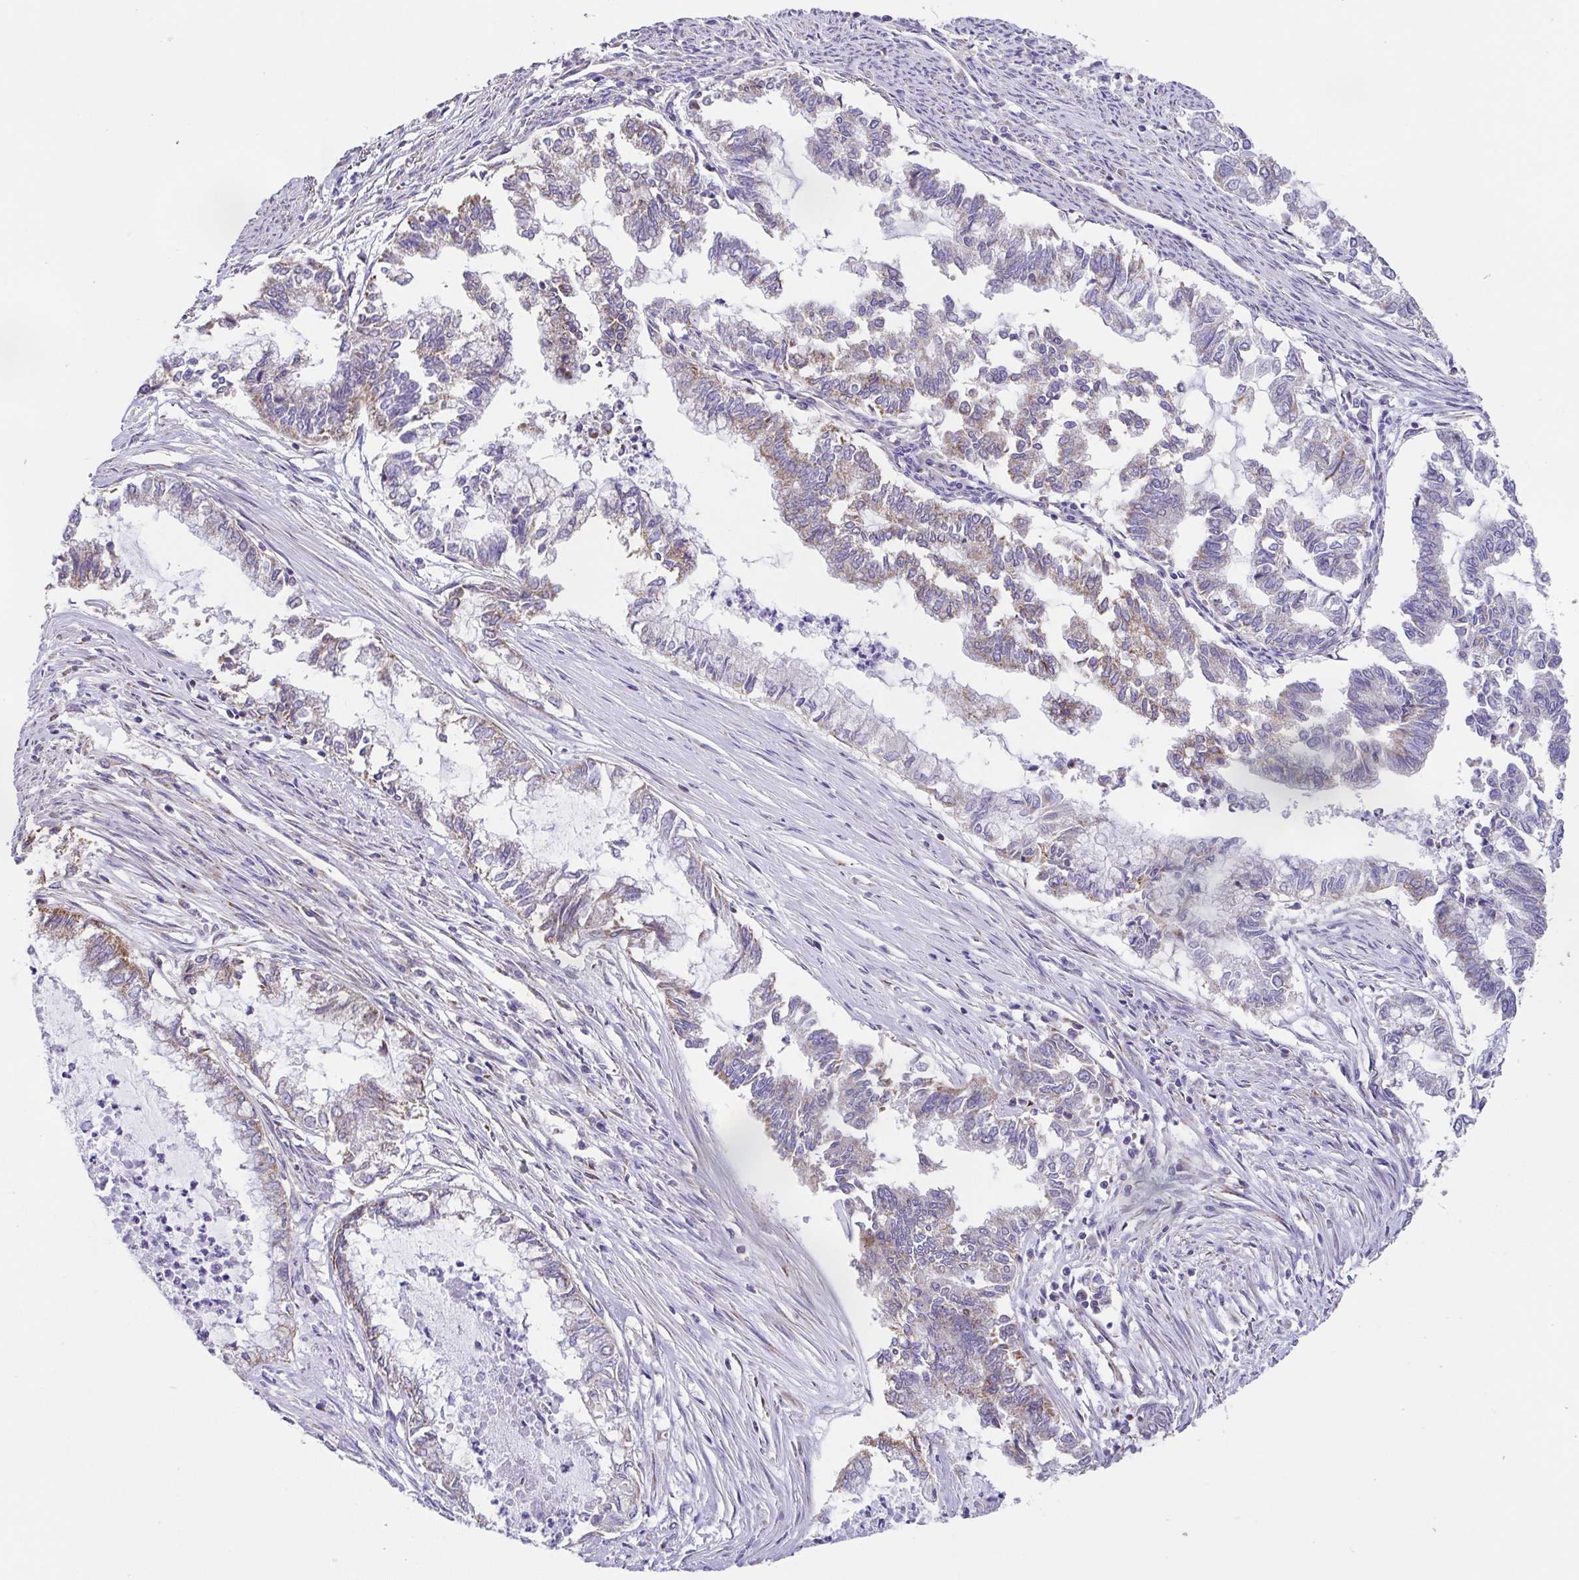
{"staining": {"intensity": "weak", "quantity": "<25%", "location": "cytoplasmic/membranous"}, "tissue": "endometrial cancer", "cell_type": "Tumor cells", "image_type": "cancer", "snomed": [{"axis": "morphology", "description": "Adenocarcinoma, NOS"}, {"axis": "topography", "description": "Endometrium"}], "caption": "A high-resolution image shows IHC staining of endometrial cancer, which shows no significant staining in tumor cells. Nuclei are stained in blue.", "gene": "GINM1", "patient": {"sex": "female", "age": 79}}